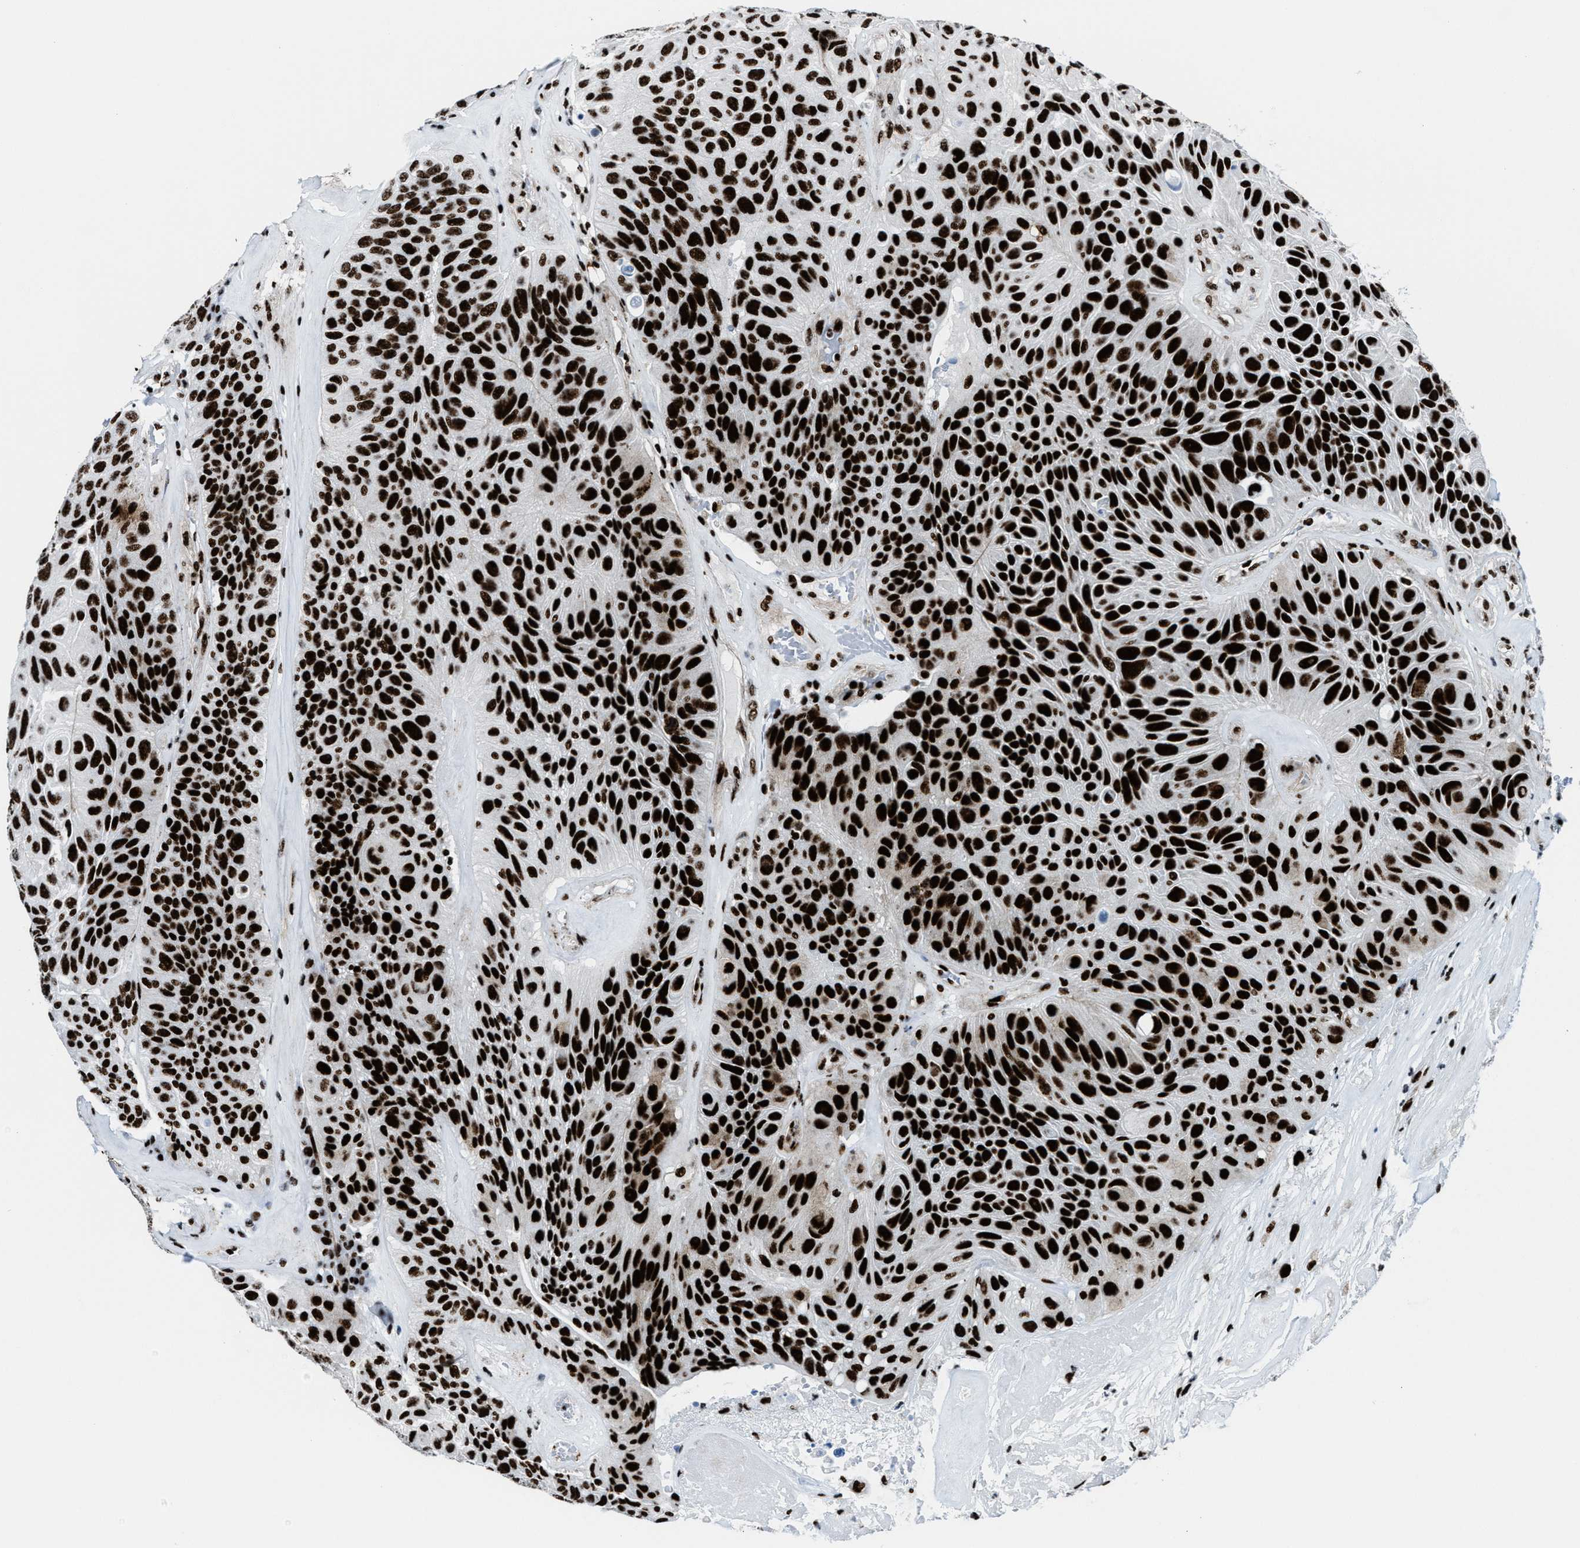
{"staining": {"intensity": "strong", "quantity": ">75%", "location": "nuclear"}, "tissue": "urothelial cancer", "cell_type": "Tumor cells", "image_type": "cancer", "snomed": [{"axis": "morphology", "description": "Urothelial carcinoma, High grade"}, {"axis": "topography", "description": "Urinary bladder"}], "caption": "This photomicrograph exhibits urothelial carcinoma (high-grade) stained with IHC to label a protein in brown. The nuclear of tumor cells show strong positivity for the protein. Nuclei are counter-stained blue.", "gene": "NONO", "patient": {"sex": "male", "age": 66}}